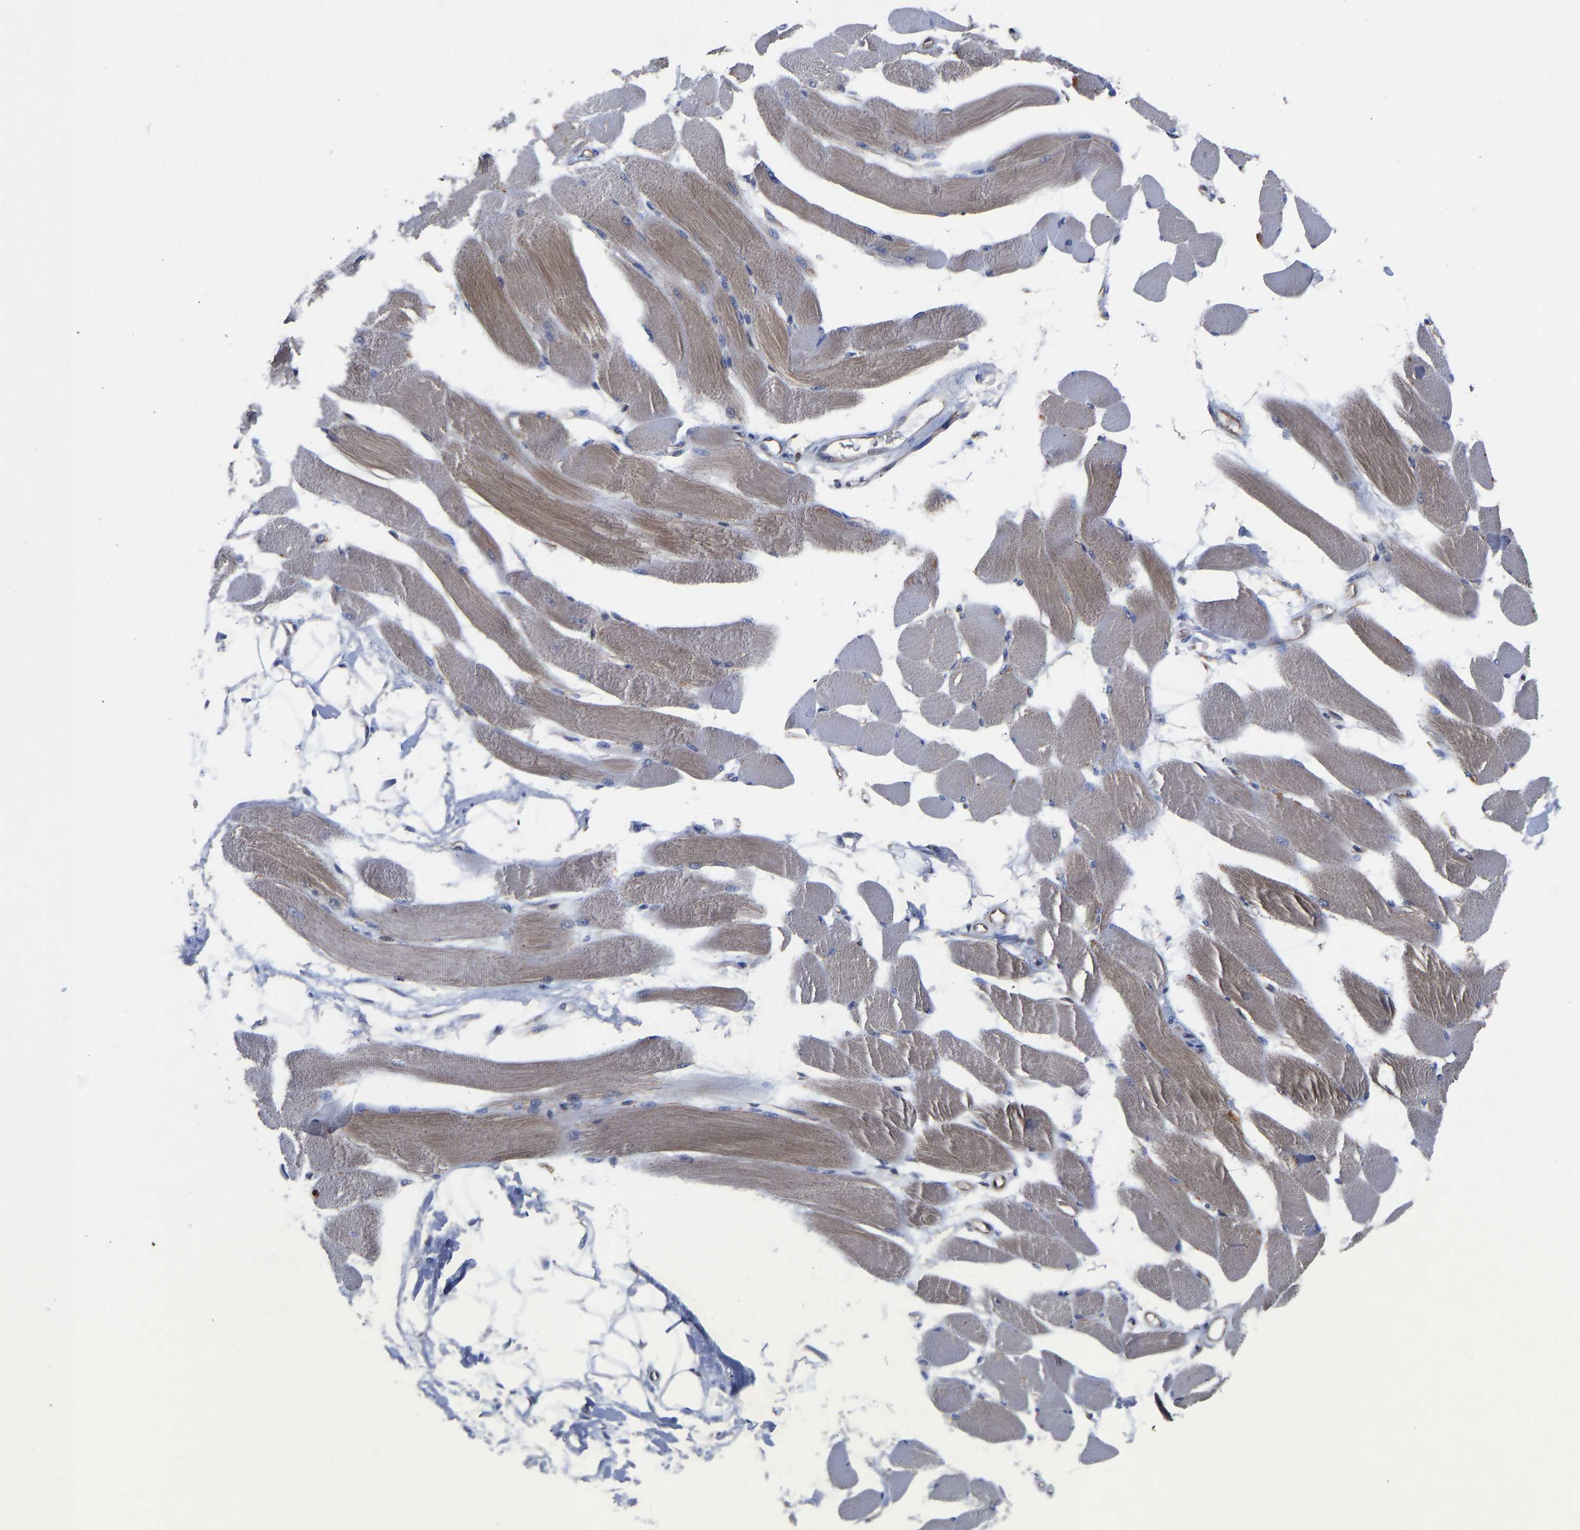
{"staining": {"intensity": "weak", "quantity": "25%-75%", "location": "cytoplasmic/membranous"}, "tissue": "skeletal muscle", "cell_type": "Myocytes", "image_type": "normal", "snomed": [{"axis": "morphology", "description": "Normal tissue, NOS"}, {"axis": "topography", "description": "Skeletal muscle"}, {"axis": "topography", "description": "Peripheral nerve tissue"}], "caption": "An image showing weak cytoplasmic/membranous staining in about 25%-75% of myocytes in benign skeletal muscle, as visualized by brown immunohistochemical staining.", "gene": "FRRS1", "patient": {"sex": "female", "age": 84}}